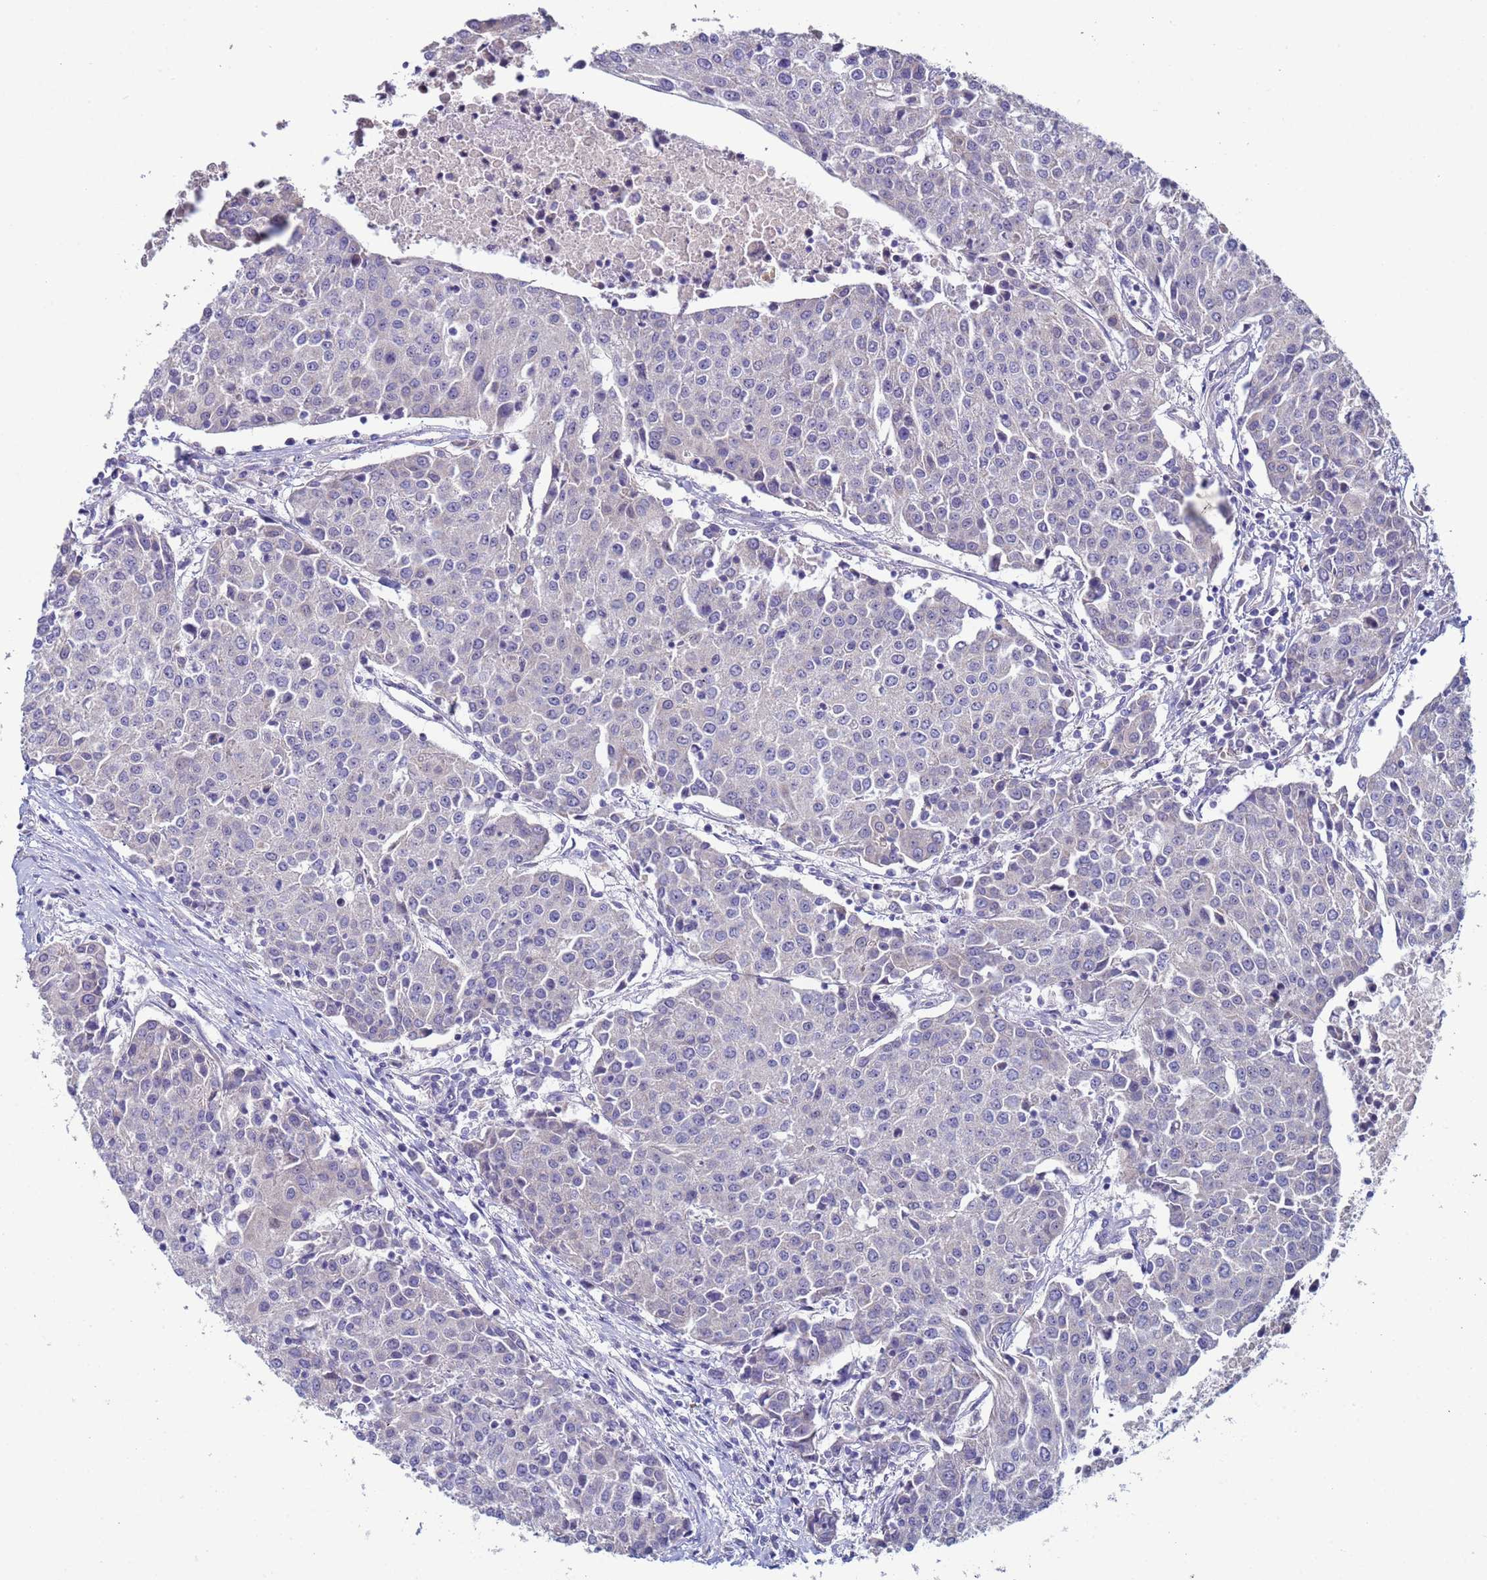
{"staining": {"intensity": "negative", "quantity": "none", "location": "none"}, "tissue": "urothelial cancer", "cell_type": "Tumor cells", "image_type": "cancer", "snomed": [{"axis": "morphology", "description": "Urothelial carcinoma, High grade"}, {"axis": "topography", "description": "Urinary bladder"}], "caption": "High power microscopy image of an immunohistochemistry photomicrograph of high-grade urothelial carcinoma, revealing no significant positivity in tumor cells.", "gene": "CLHC1", "patient": {"sex": "female", "age": 85}}